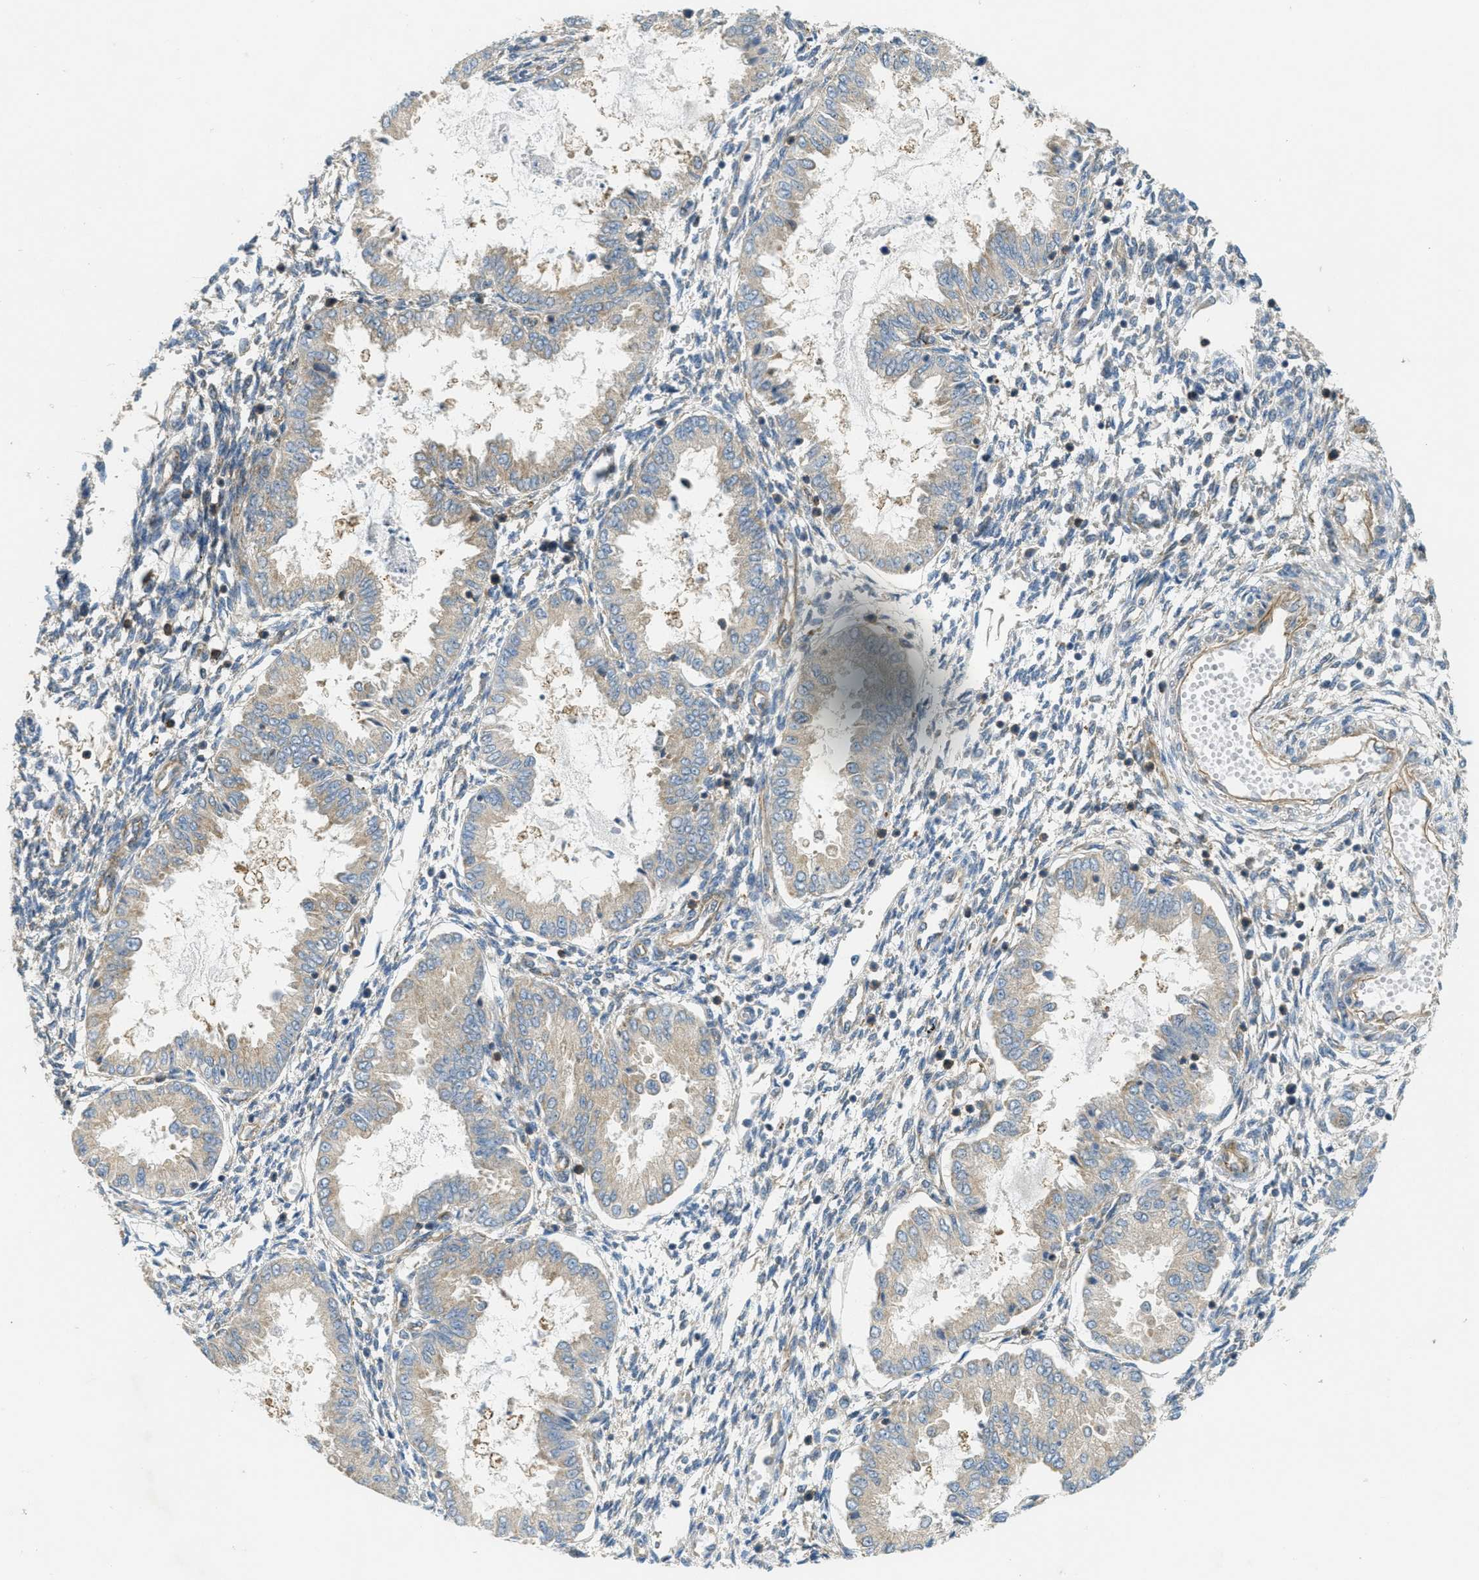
{"staining": {"intensity": "negative", "quantity": "none", "location": "none"}, "tissue": "endometrium", "cell_type": "Cells in endometrial stroma", "image_type": "normal", "snomed": [{"axis": "morphology", "description": "Normal tissue, NOS"}, {"axis": "topography", "description": "Endometrium"}], "caption": "There is no significant expression in cells in endometrial stroma of endometrium. The staining is performed using DAB brown chromogen with nuclei counter-stained in using hematoxylin.", "gene": "JCAD", "patient": {"sex": "female", "age": 33}}